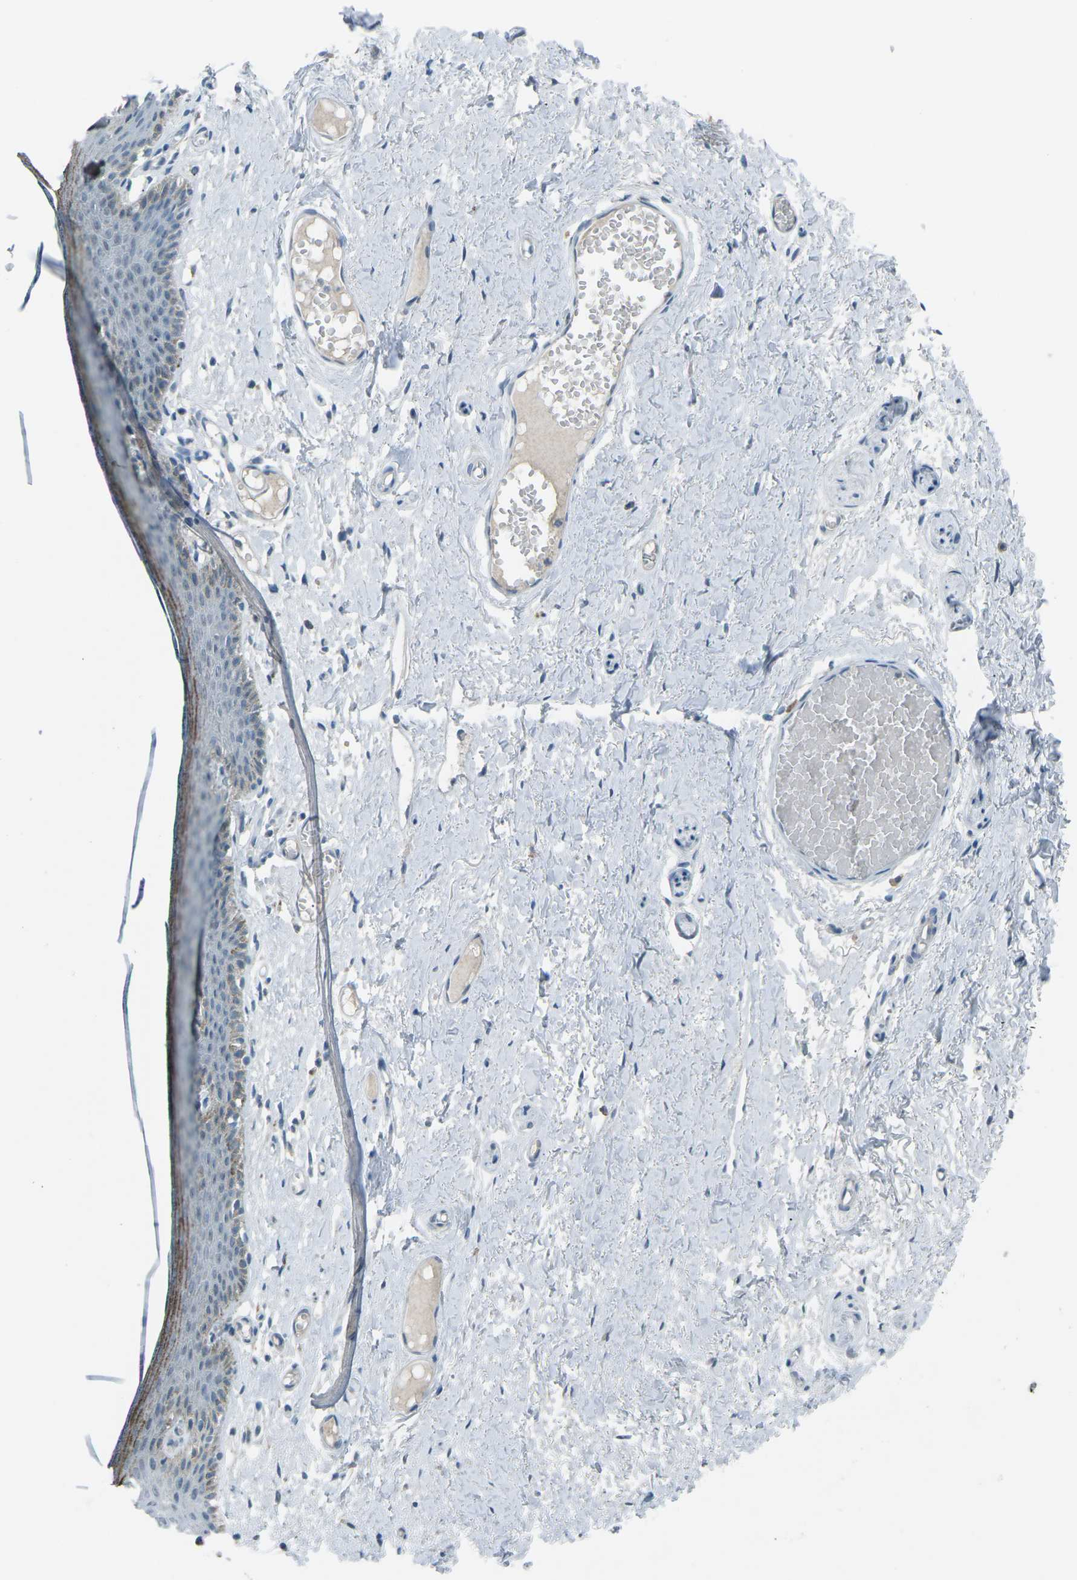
{"staining": {"intensity": "moderate", "quantity": "<25%", "location": "cytoplasmic/membranous"}, "tissue": "skin", "cell_type": "Epidermal cells", "image_type": "normal", "snomed": [{"axis": "morphology", "description": "Normal tissue, NOS"}, {"axis": "topography", "description": "Adipose tissue"}, {"axis": "topography", "description": "Vascular tissue"}, {"axis": "topography", "description": "Anal"}, {"axis": "topography", "description": "Peripheral nerve tissue"}], "caption": "Protein analysis of unremarkable skin exhibits moderate cytoplasmic/membranous expression in about <25% of epidermal cells. (Brightfield microscopy of DAB IHC at high magnification).", "gene": "PRKCA", "patient": {"sex": "female", "age": 54}}